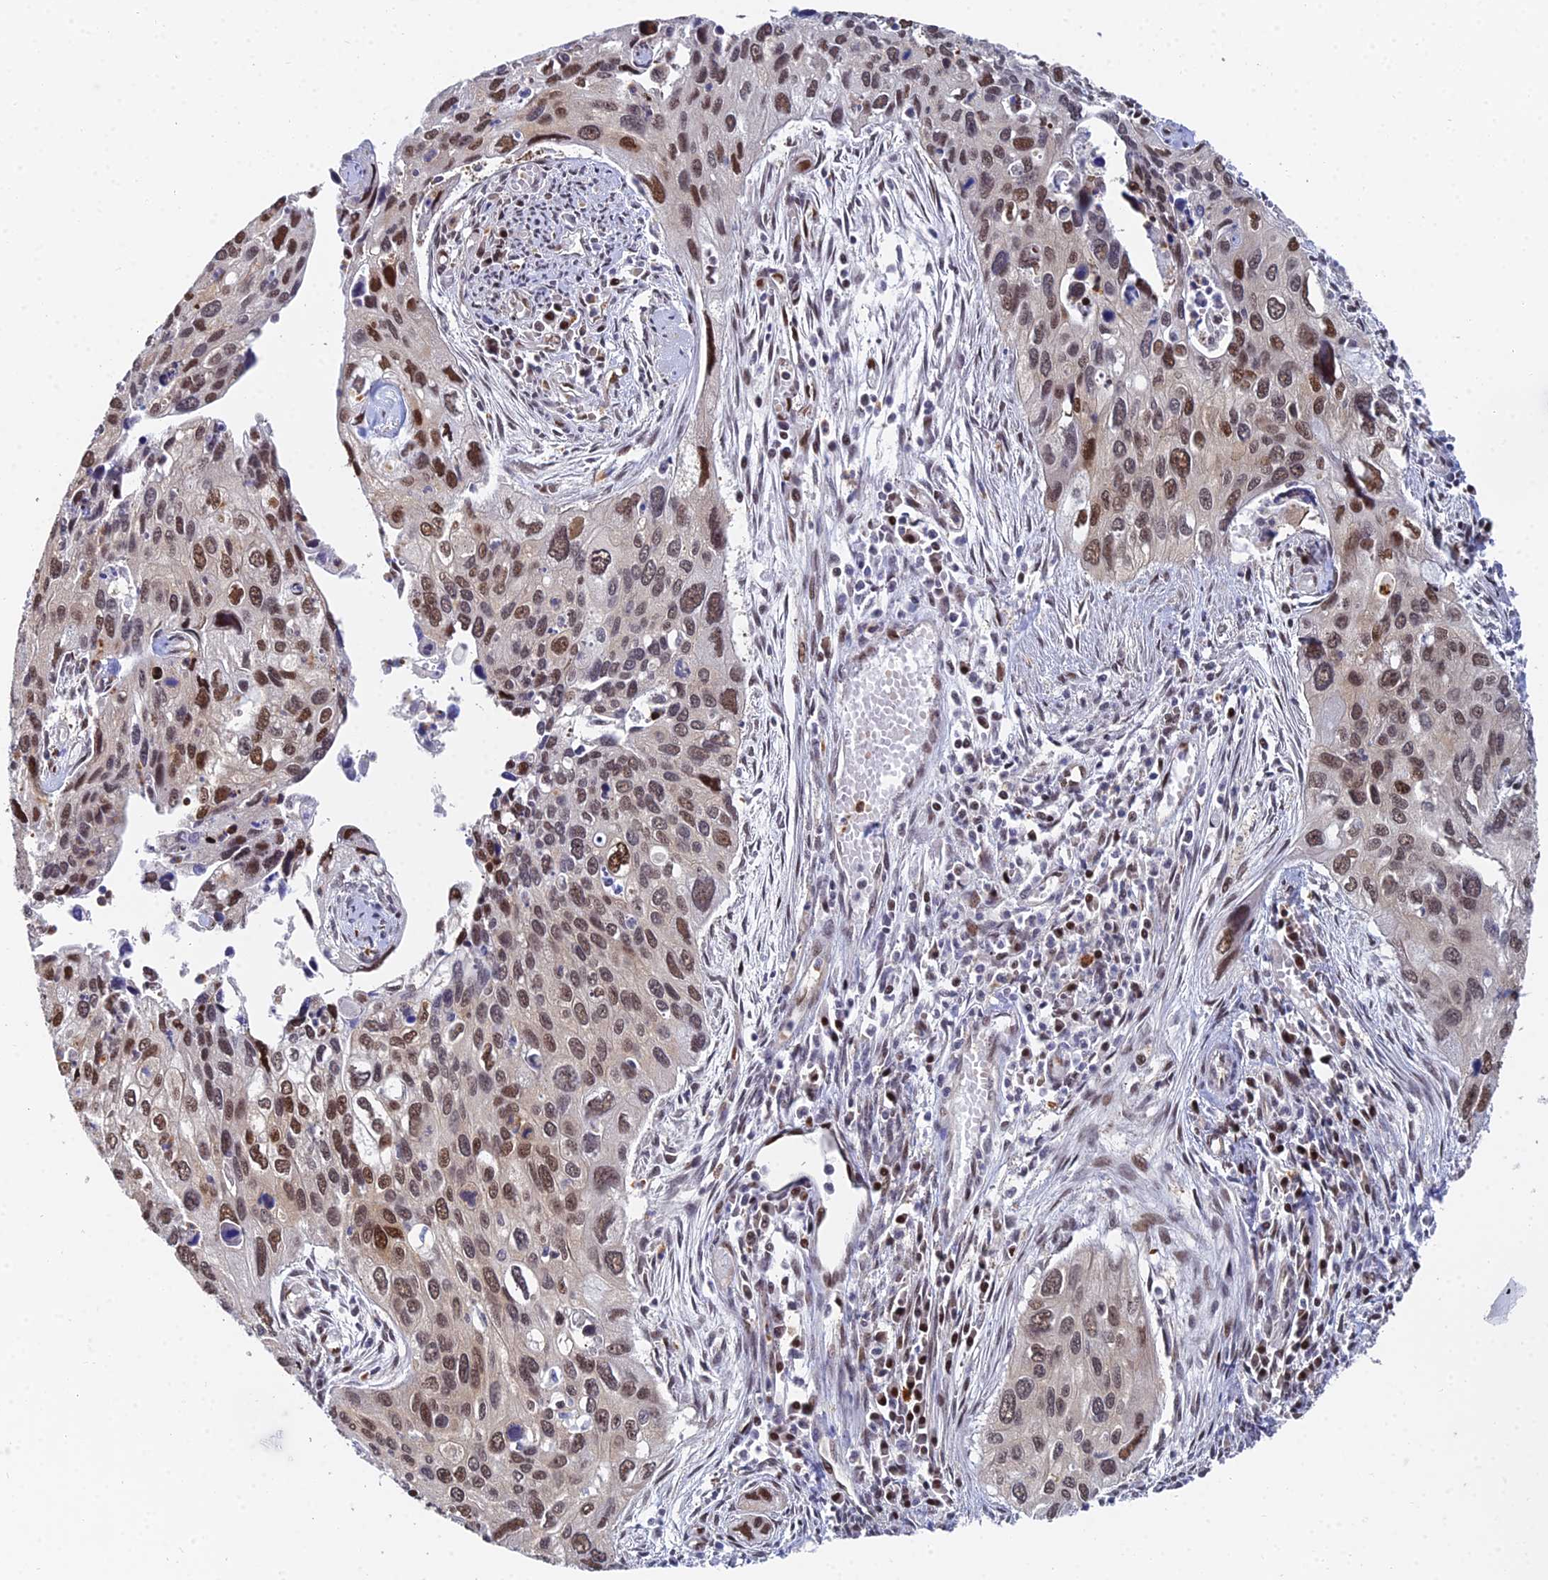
{"staining": {"intensity": "moderate", "quantity": ">75%", "location": "nuclear"}, "tissue": "cervical cancer", "cell_type": "Tumor cells", "image_type": "cancer", "snomed": [{"axis": "morphology", "description": "Squamous cell carcinoma, NOS"}, {"axis": "topography", "description": "Cervix"}], "caption": "Tumor cells exhibit medium levels of moderate nuclear positivity in about >75% of cells in cervical cancer.", "gene": "TIFA", "patient": {"sex": "female", "age": 55}}